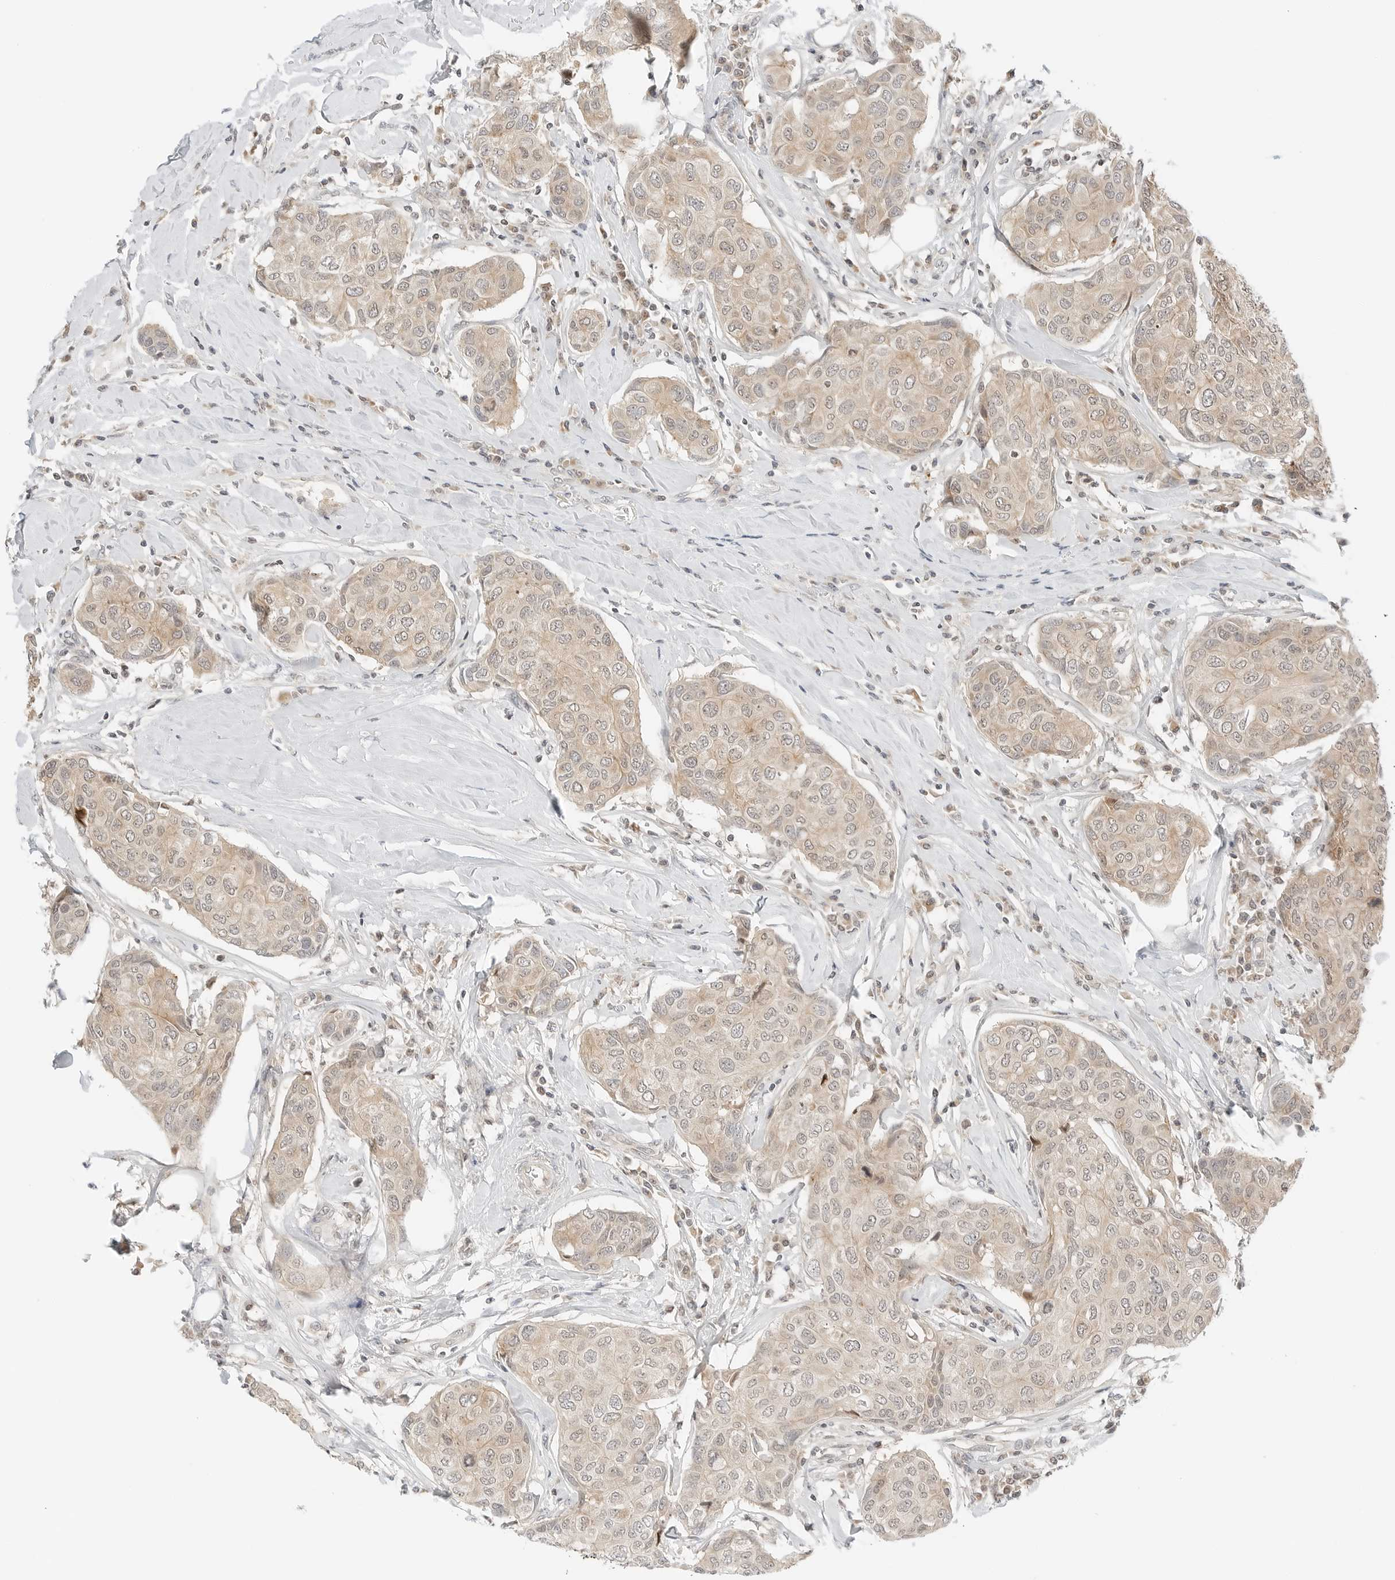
{"staining": {"intensity": "weak", "quantity": ">75%", "location": "cytoplasmic/membranous"}, "tissue": "breast cancer", "cell_type": "Tumor cells", "image_type": "cancer", "snomed": [{"axis": "morphology", "description": "Duct carcinoma"}, {"axis": "topography", "description": "Breast"}], "caption": "Immunohistochemistry (IHC) (DAB (3,3'-diaminobenzidine)) staining of infiltrating ductal carcinoma (breast) exhibits weak cytoplasmic/membranous protein staining in about >75% of tumor cells.", "gene": "IQCC", "patient": {"sex": "female", "age": 80}}